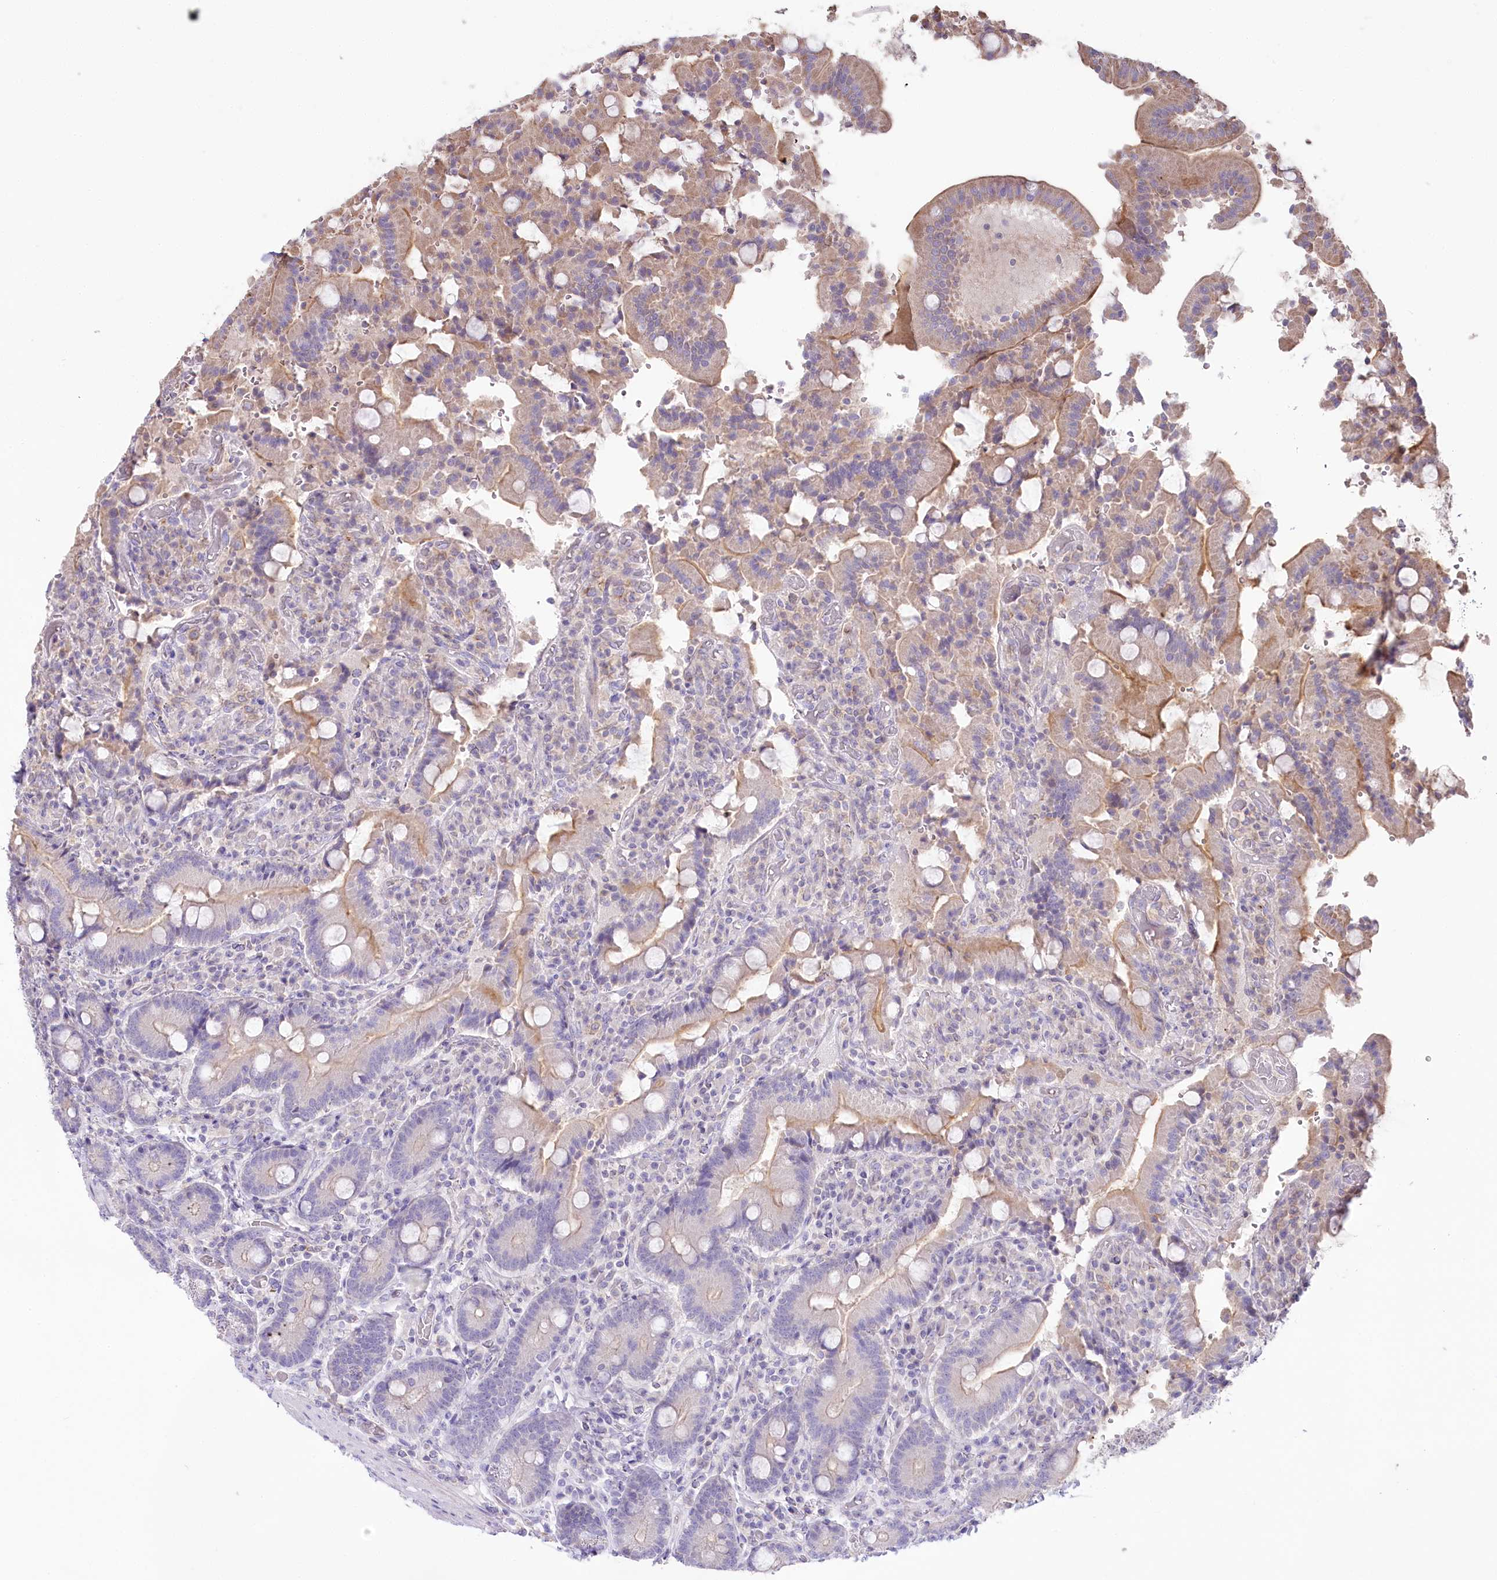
{"staining": {"intensity": "moderate", "quantity": "25%-75%", "location": "cytoplasmic/membranous"}, "tissue": "duodenum", "cell_type": "Glandular cells", "image_type": "normal", "snomed": [{"axis": "morphology", "description": "Normal tissue, NOS"}, {"axis": "topography", "description": "Duodenum"}], "caption": "IHC of unremarkable human duodenum demonstrates medium levels of moderate cytoplasmic/membranous expression in approximately 25%-75% of glandular cells.", "gene": "SLC6A11", "patient": {"sex": "female", "age": 62}}